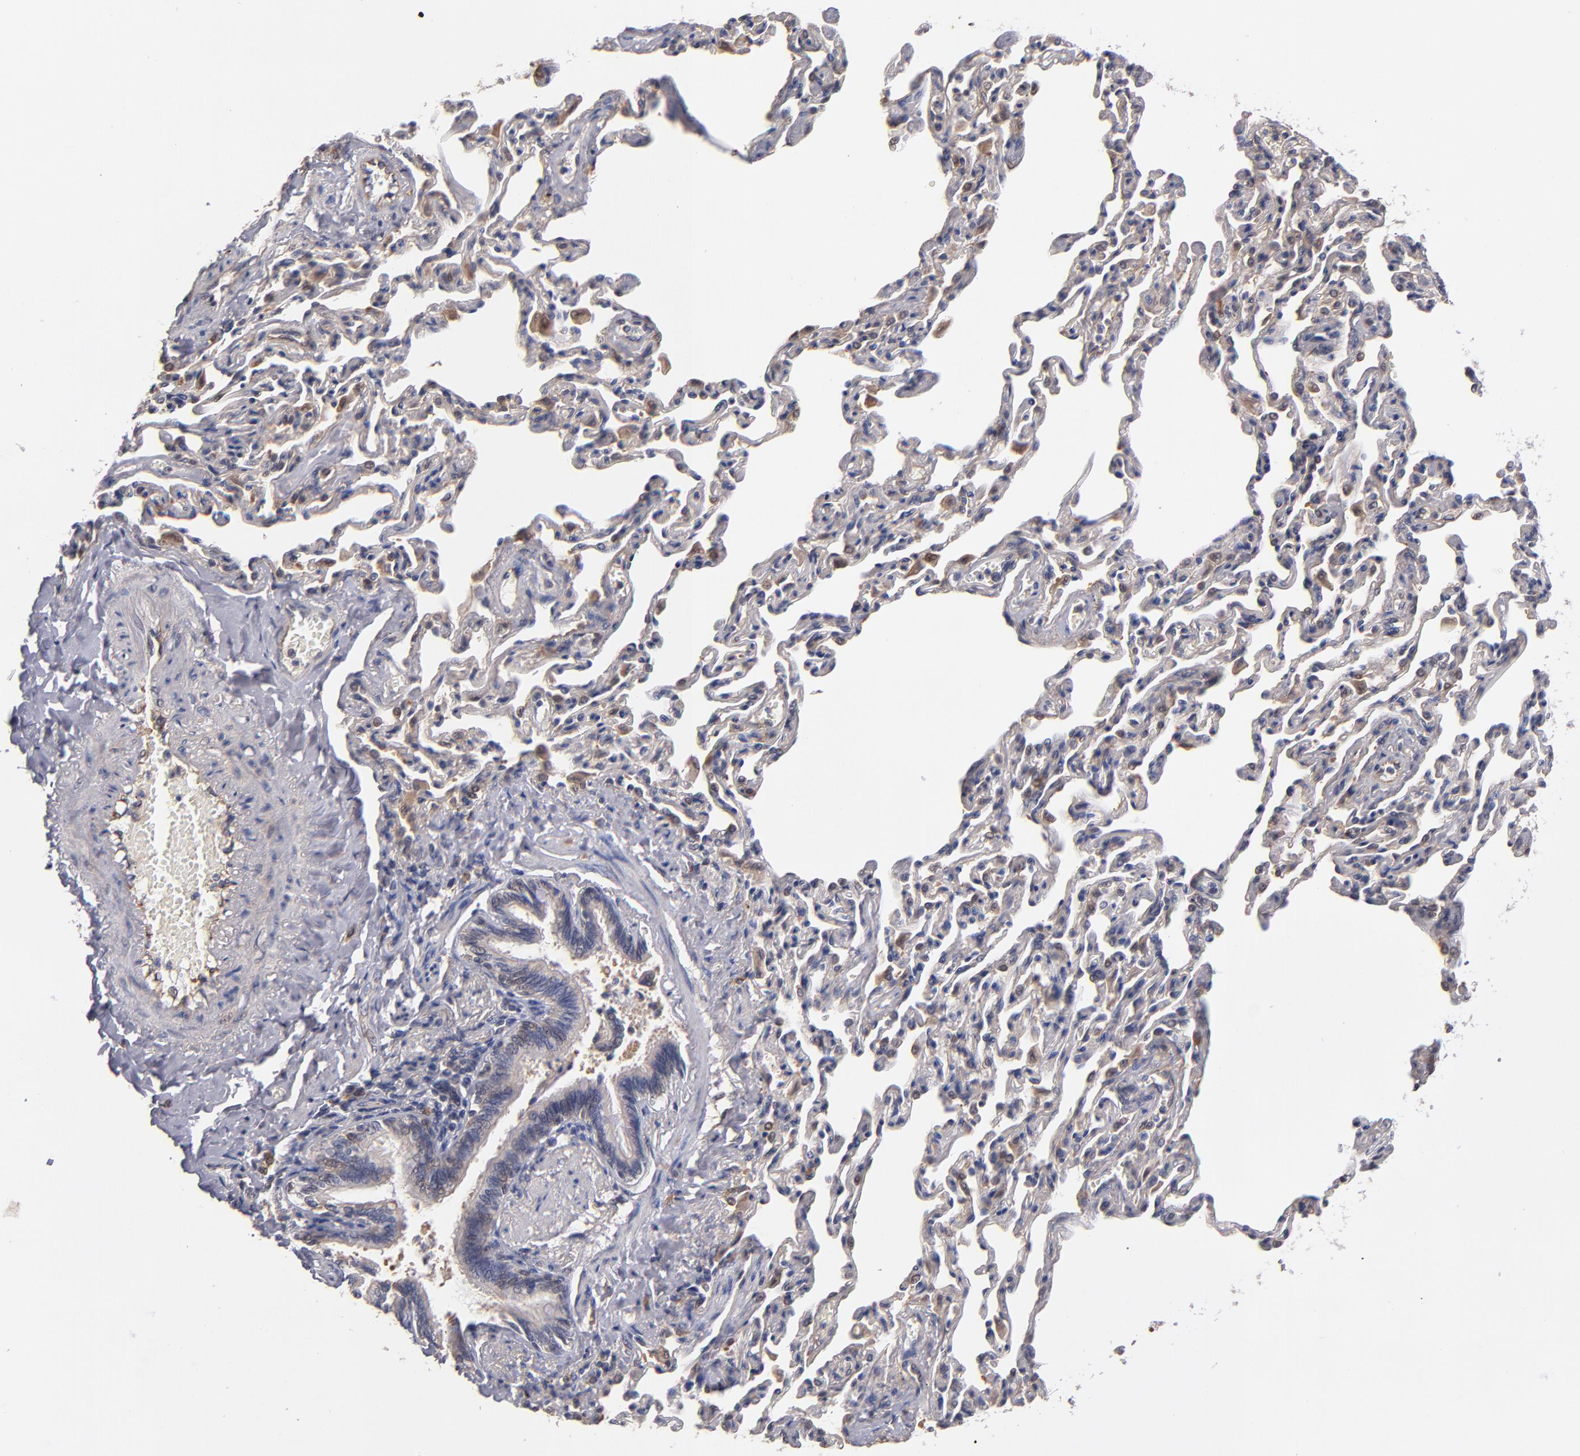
{"staining": {"intensity": "weak", "quantity": ">75%", "location": "cytoplasmic/membranous"}, "tissue": "bronchus", "cell_type": "Respiratory epithelial cells", "image_type": "normal", "snomed": [{"axis": "morphology", "description": "Normal tissue, NOS"}, {"axis": "topography", "description": "Lung"}], "caption": "A photomicrograph of bronchus stained for a protein shows weak cytoplasmic/membranous brown staining in respiratory epithelial cells. (DAB IHC with brightfield microscopy, high magnification).", "gene": "GMFB", "patient": {"sex": "male", "age": 64}}